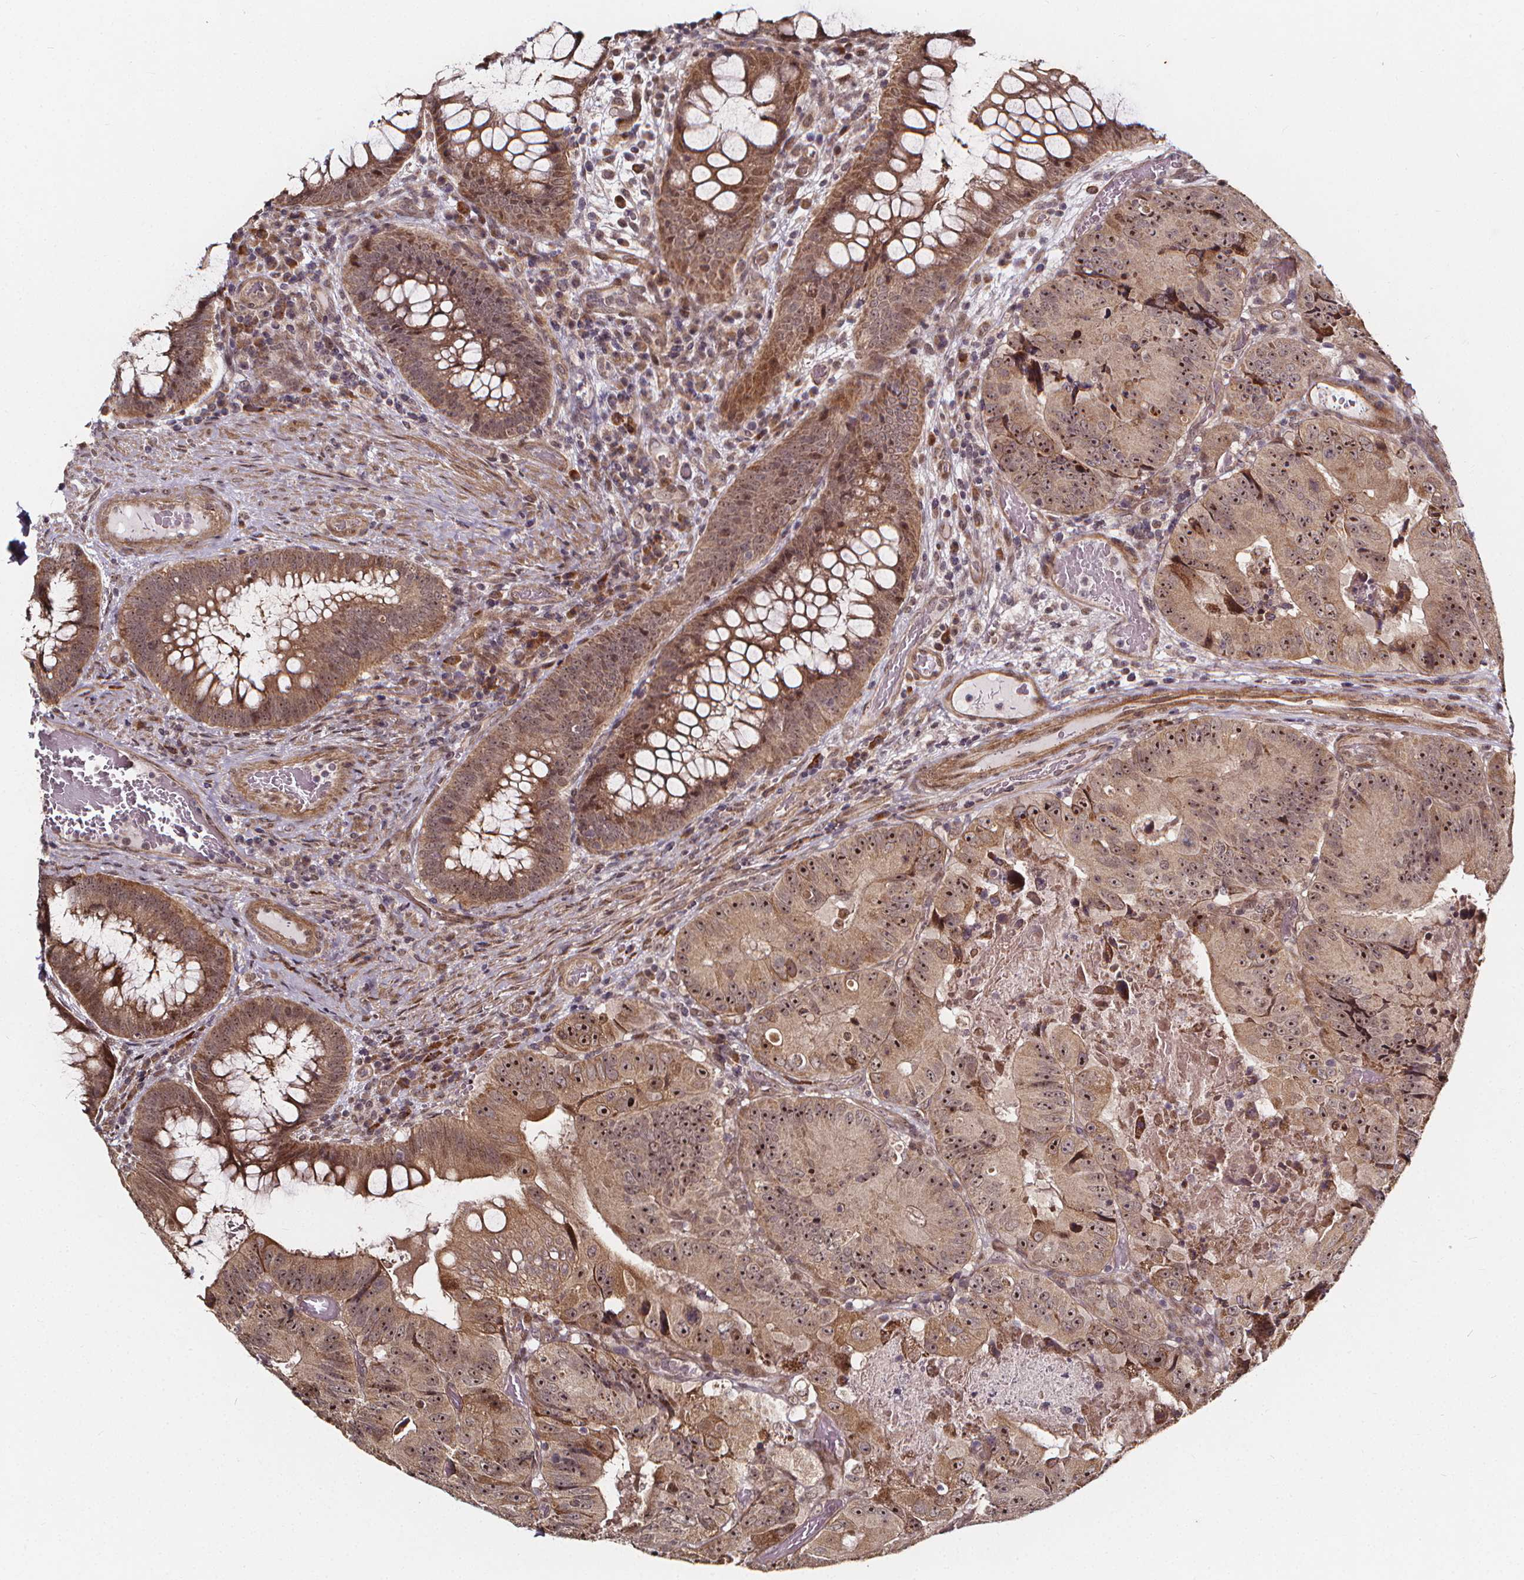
{"staining": {"intensity": "moderate", "quantity": ">75%", "location": "cytoplasmic/membranous,nuclear"}, "tissue": "colorectal cancer", "cell_type": "Tumor cells", "image_type": "cancer", "snomed": [{"axis": "morphology", "description": "Adenocarcinoma, NOS"}, {"axis": "topography", "description": "Colon"}], "caption": "This is a histology image of immunohistochemistry staining of colorectal adenocarcinoma, which shows moderate staining in the cytoplasmic/membranous and nuclear of tumor cells.", "gene": "DDIT3", "patient": {"sex": "female", "age": 86}}